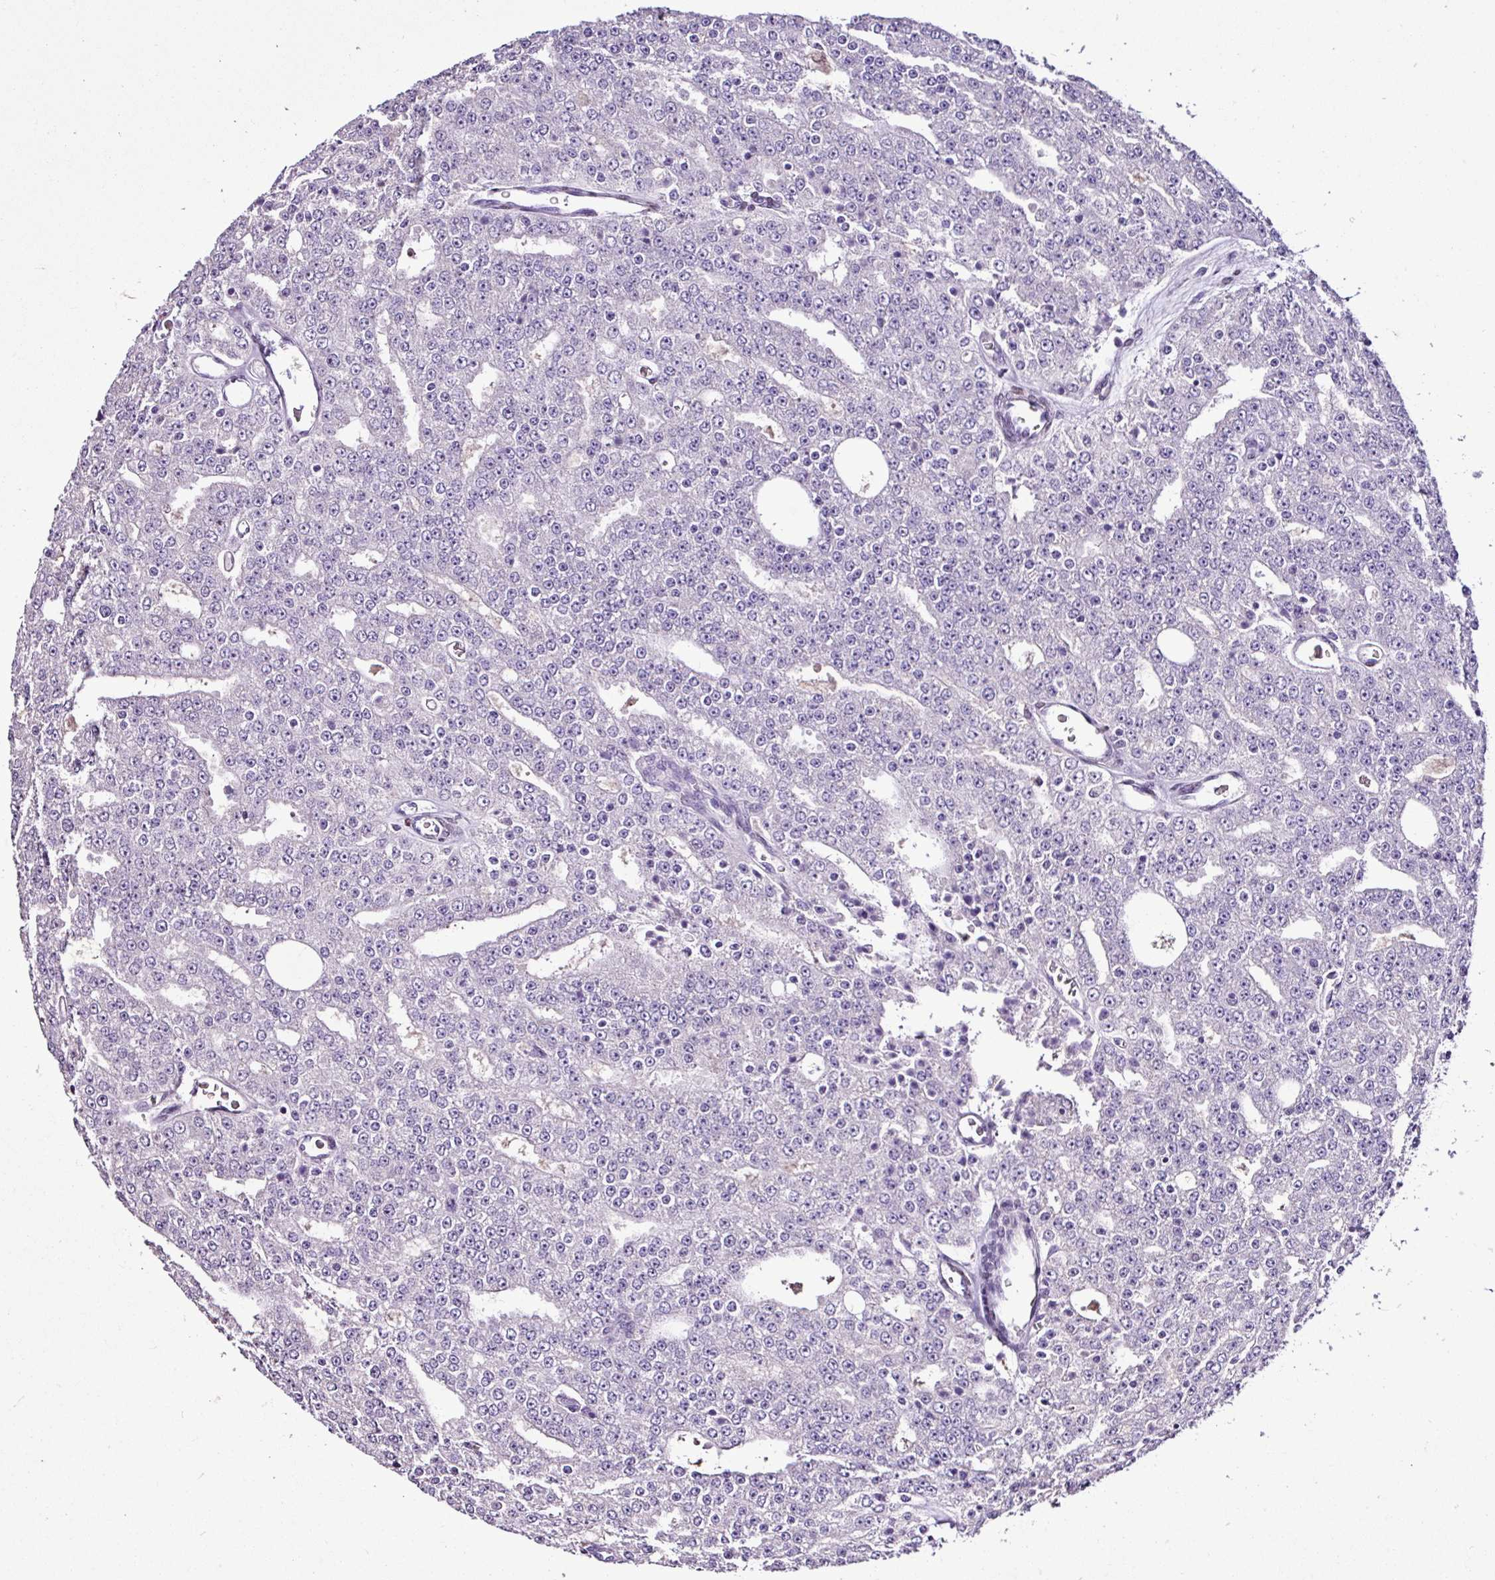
{"staining": {"intensity": "negative", "quantity": "none", "location": "none"}, "tissue": "prostate cancer", "cell_type": "Tumor cells", "image_type": "cancer", "snomed": [{"axis": "morphology", "description": "Adenocarcinoma, High grade"}, {"axis": "topography", "description": "Prostate"}], "caption": "The micrograph demonstrates no significant positivity in tumor cells of high-grade adenocarcinoma (prostate).", "gene": "ESR1", "patient": {"sex": "male", "age": 63}}